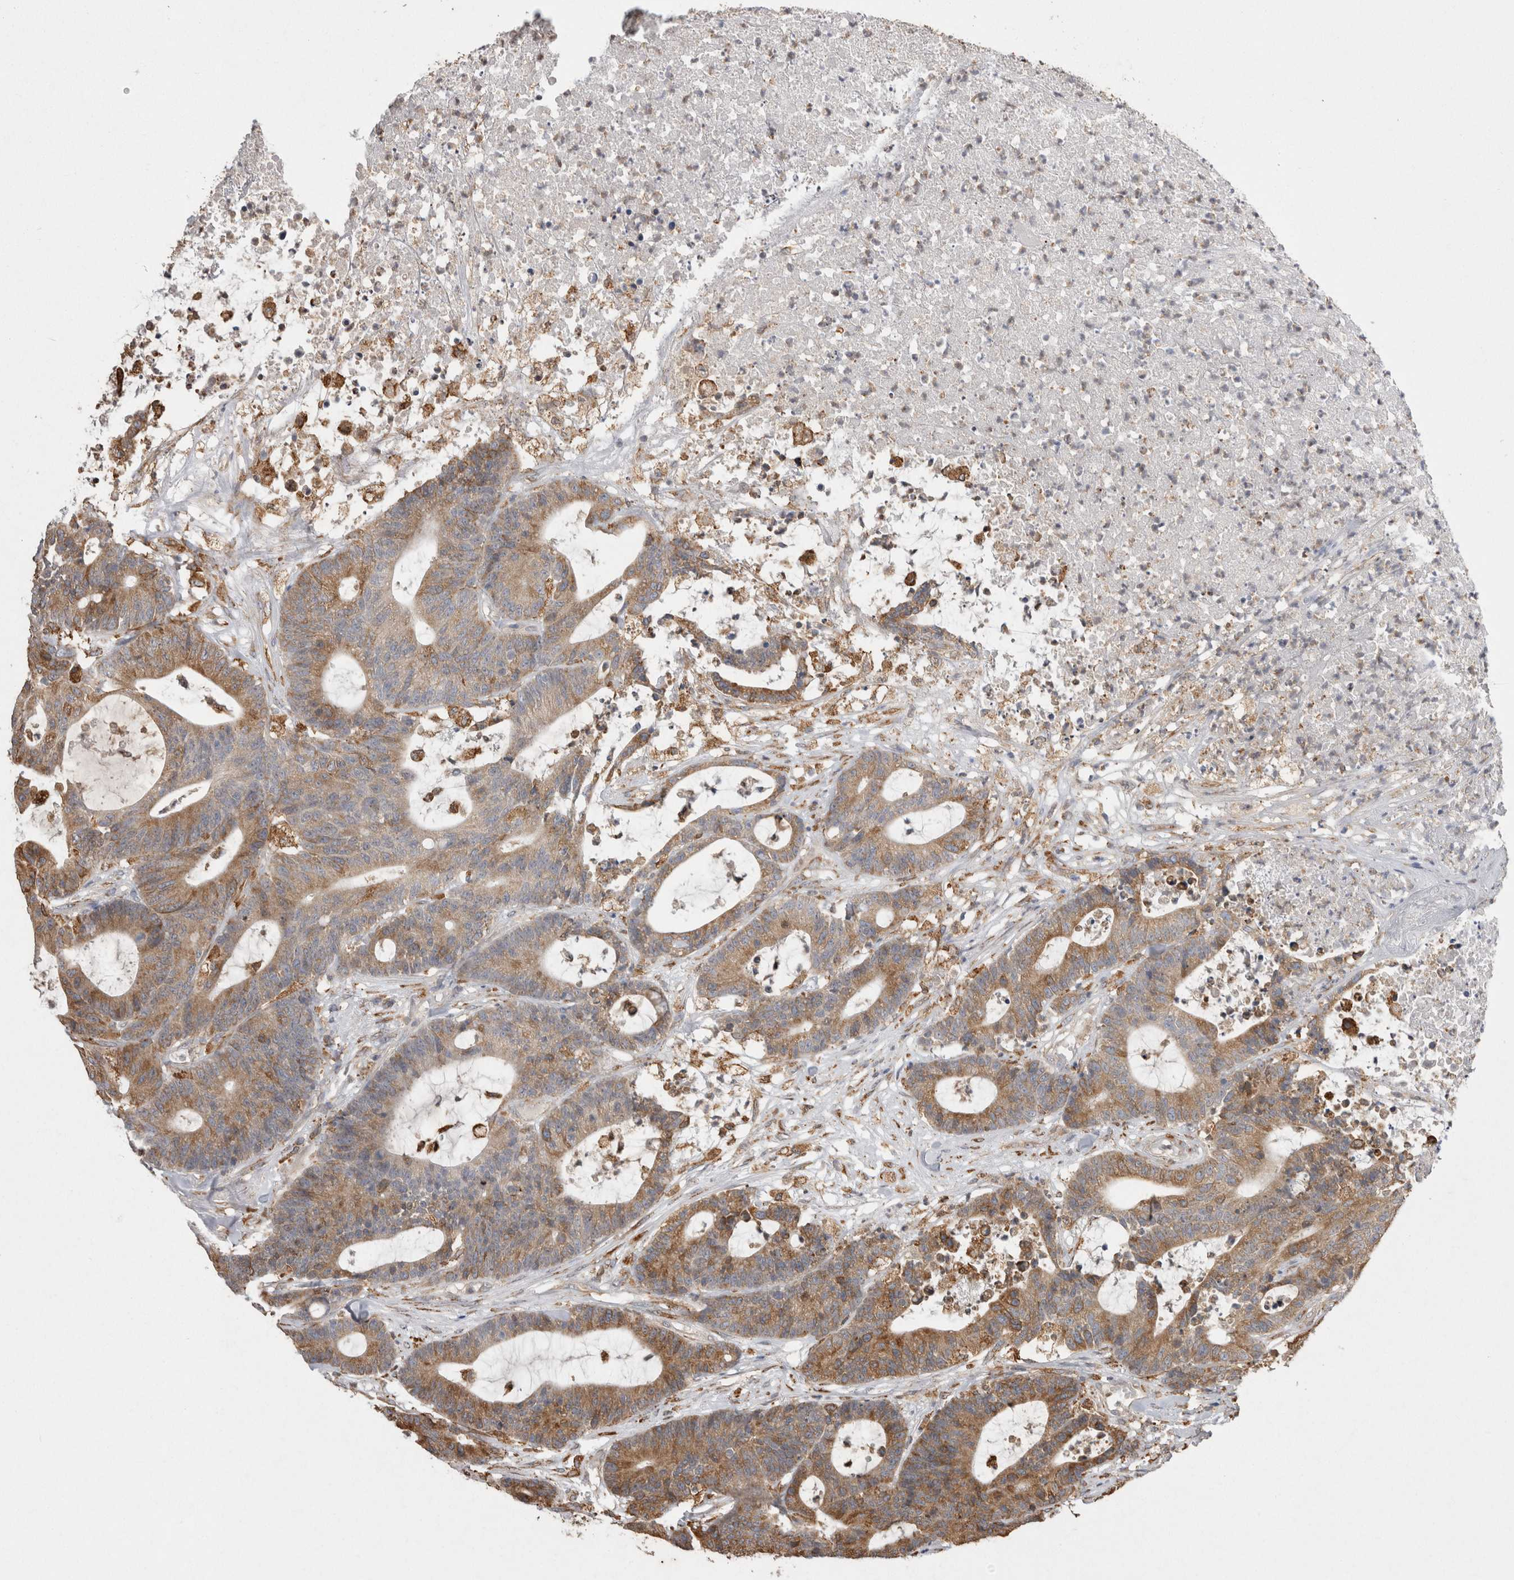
{"staining": {"intensity": "moderate", "quantity": ">75%", "location": "cytoplasmic/membranous"}, "tissue": "colorectal cancer", "cell_type": "Tumor cells", "image_type": "cancer", "snomed": [{"axis": "morphology", "description": "Adenocarcinoma, NOS"}, {"axis": "topography", "description": "Colon"}], "caption": "This histopathology image shows colorectal cancer stained with immunohistochemistry to label a protein in brown. The cytoplasmic/membranous of tumor cells show moderate positivity for the protein. Nuclei are counter-stained blue.", "gene": "LRPAP1", "patient": {"sex": "female", "age": 84}}